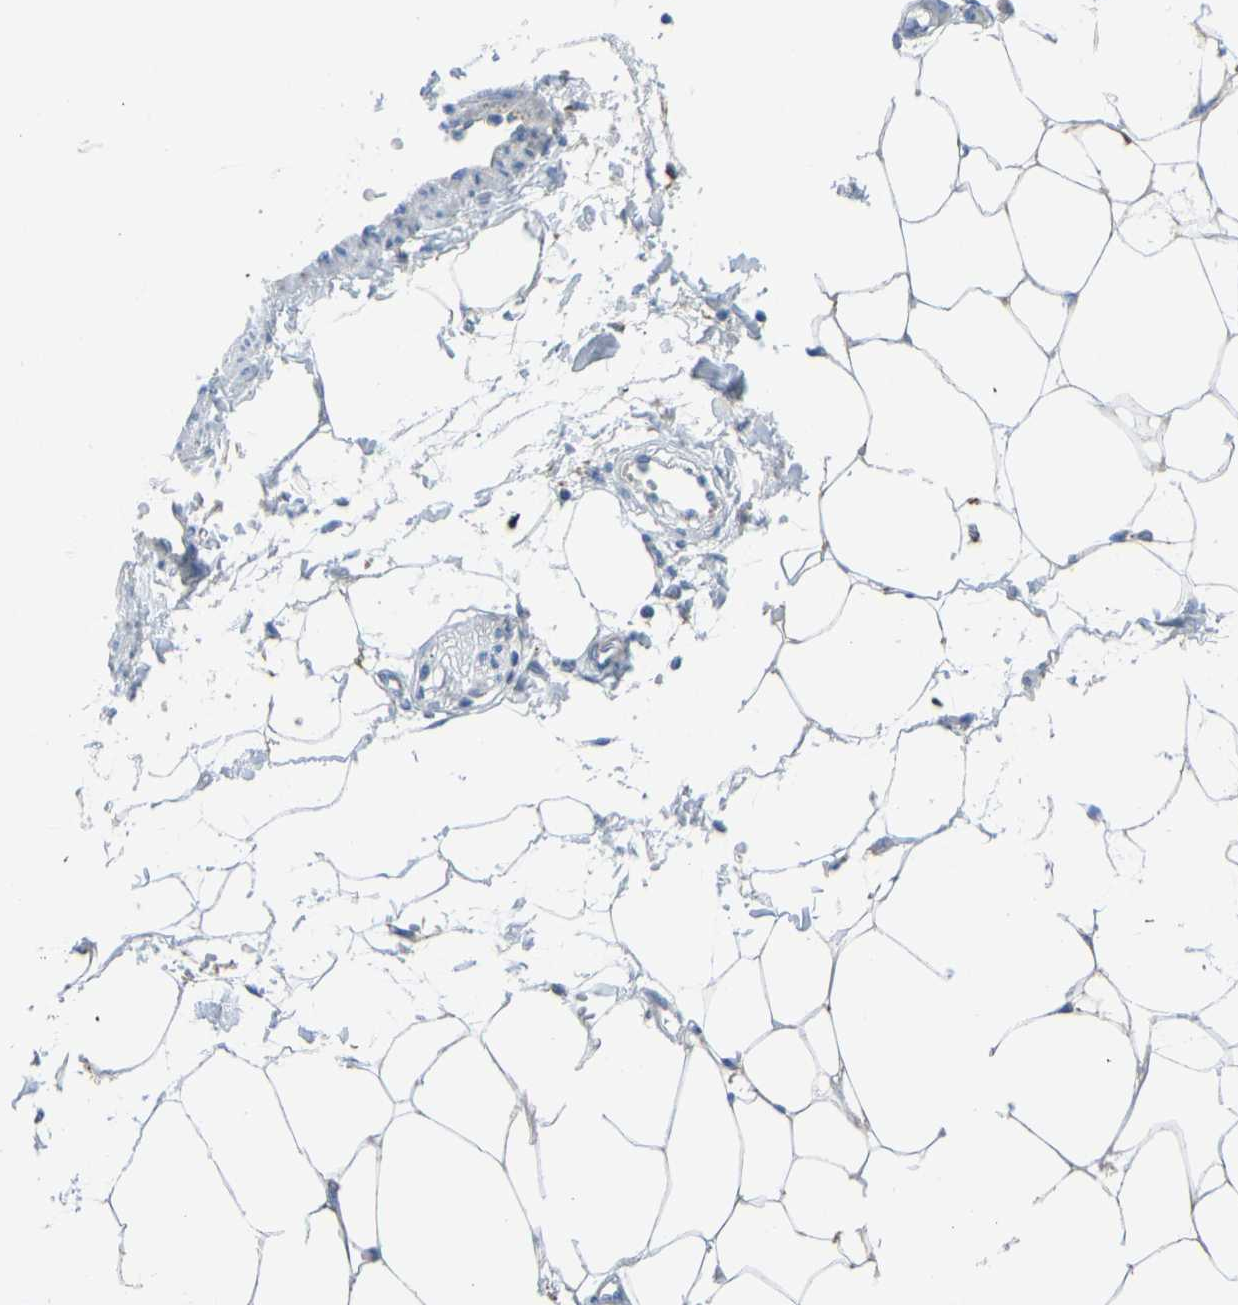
{"staining": {"intensity": "negative", "quantity": "none", "location": "none"}, "tissue": "adipose tissue", "cell_type": "Adipocytes", "image_type": "normal", "snomed": [{"axis": "morphology", "description": "Normal tissue, NOS"}, {"axis": "morphology", "description": "Adenocarcinoma, NOS"}, {"axis": "topography", "description": "Colon"}, {"axis": "topography", "description": "Peripheral nerve tissue"}], "caption": "An immunohistochemistry image of benign adipose tissue is shown. There is no staining in adipocytes of adipose tissue.", "gene": "SMIM20", "patient": {"sex": "male", "age": 14}}